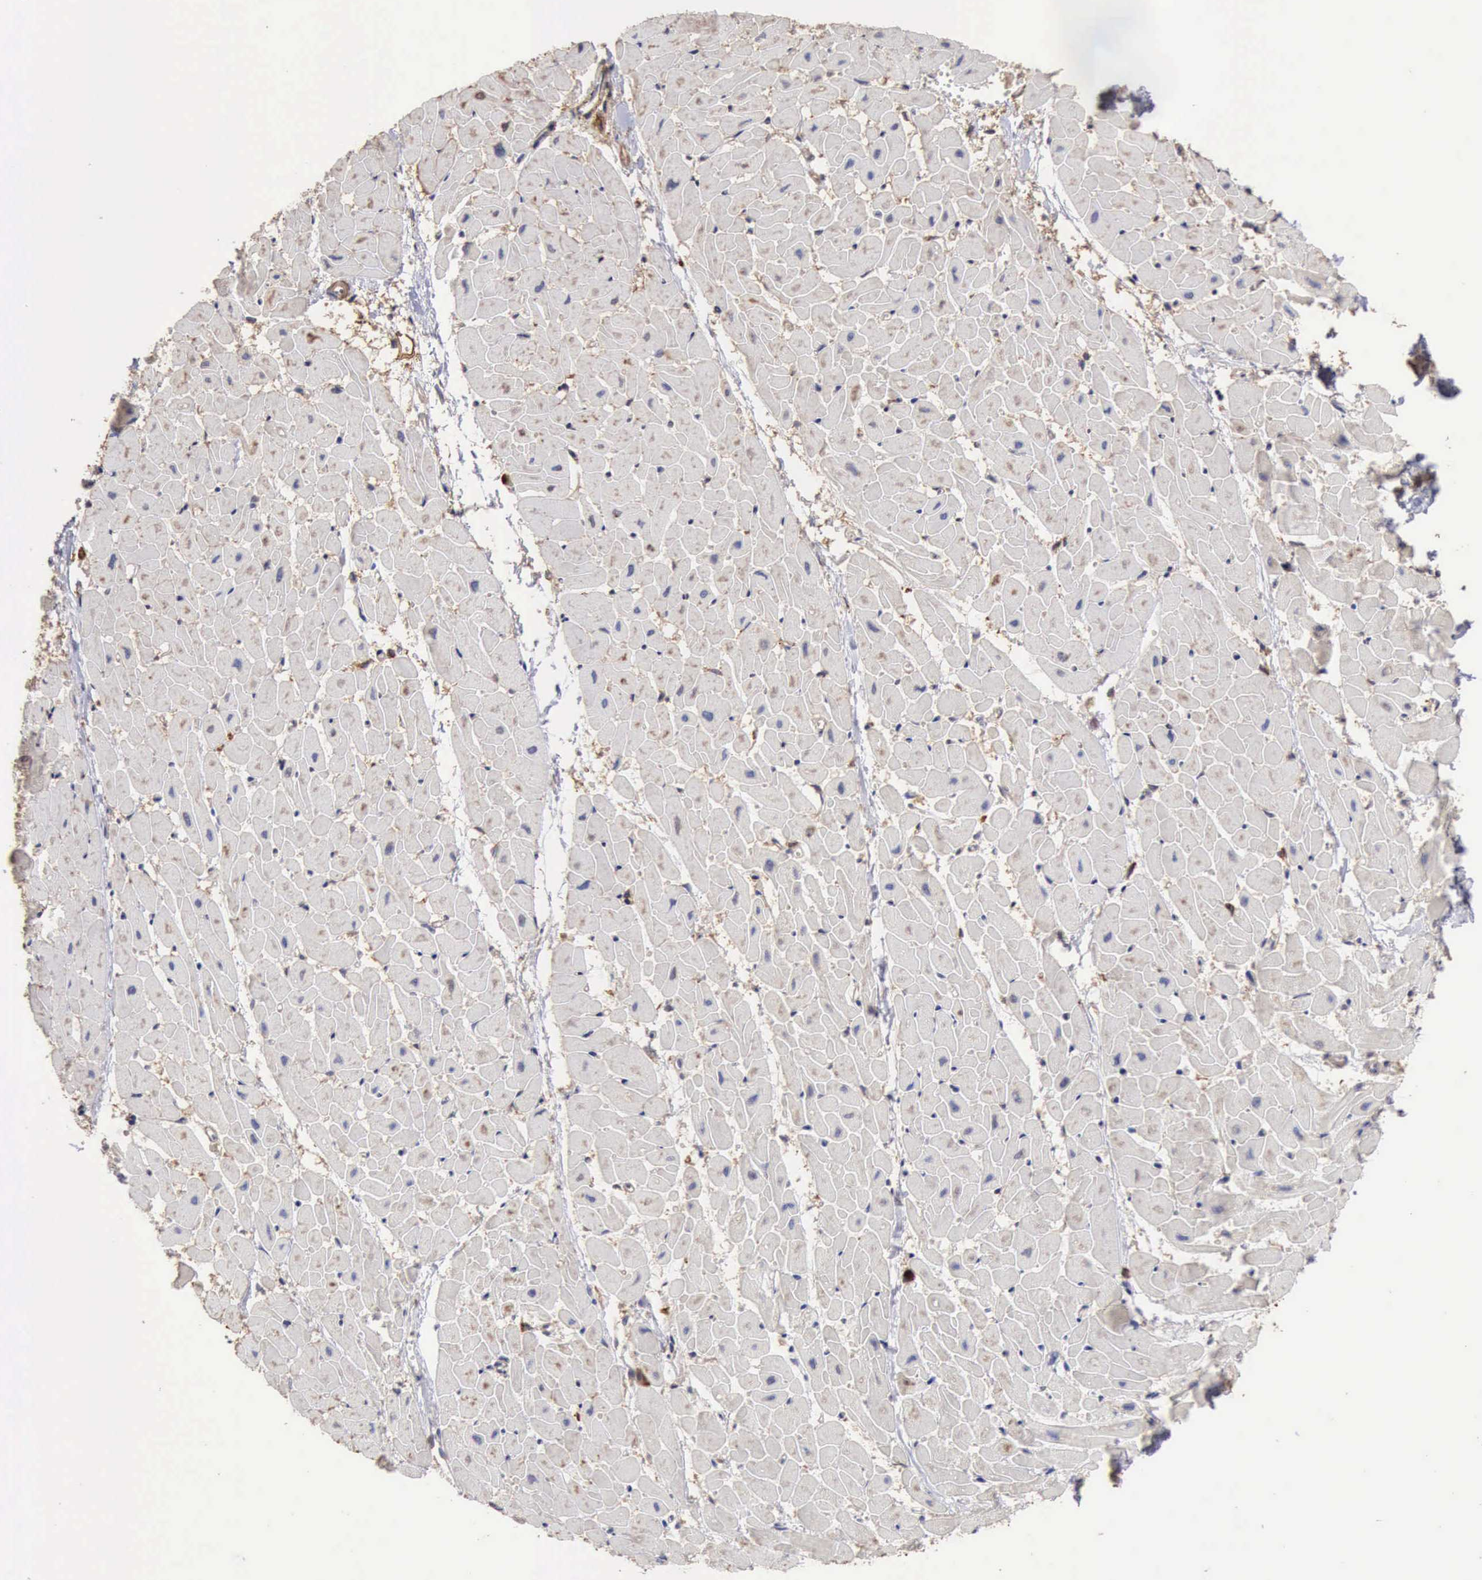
{"staining": {"intensity": "negative", "quantity": "none", "location": "none"}, "tissue": "heart muscle", "cell_type": "Cardiomyocytes", "image_type": "normal", "snomed": [{"axis": "morphology", "description": "Normal tissue, NOS"}, {"axis": "topography", "description": "Heart"}], "caption": "High power microscopy micrograph of an IHC photomicrograph of normal heart muscle, revealing no significant positivity in cardiomyocytes.", "gene": "GPR101", "patient": {"sex": "female", "age": 19}}